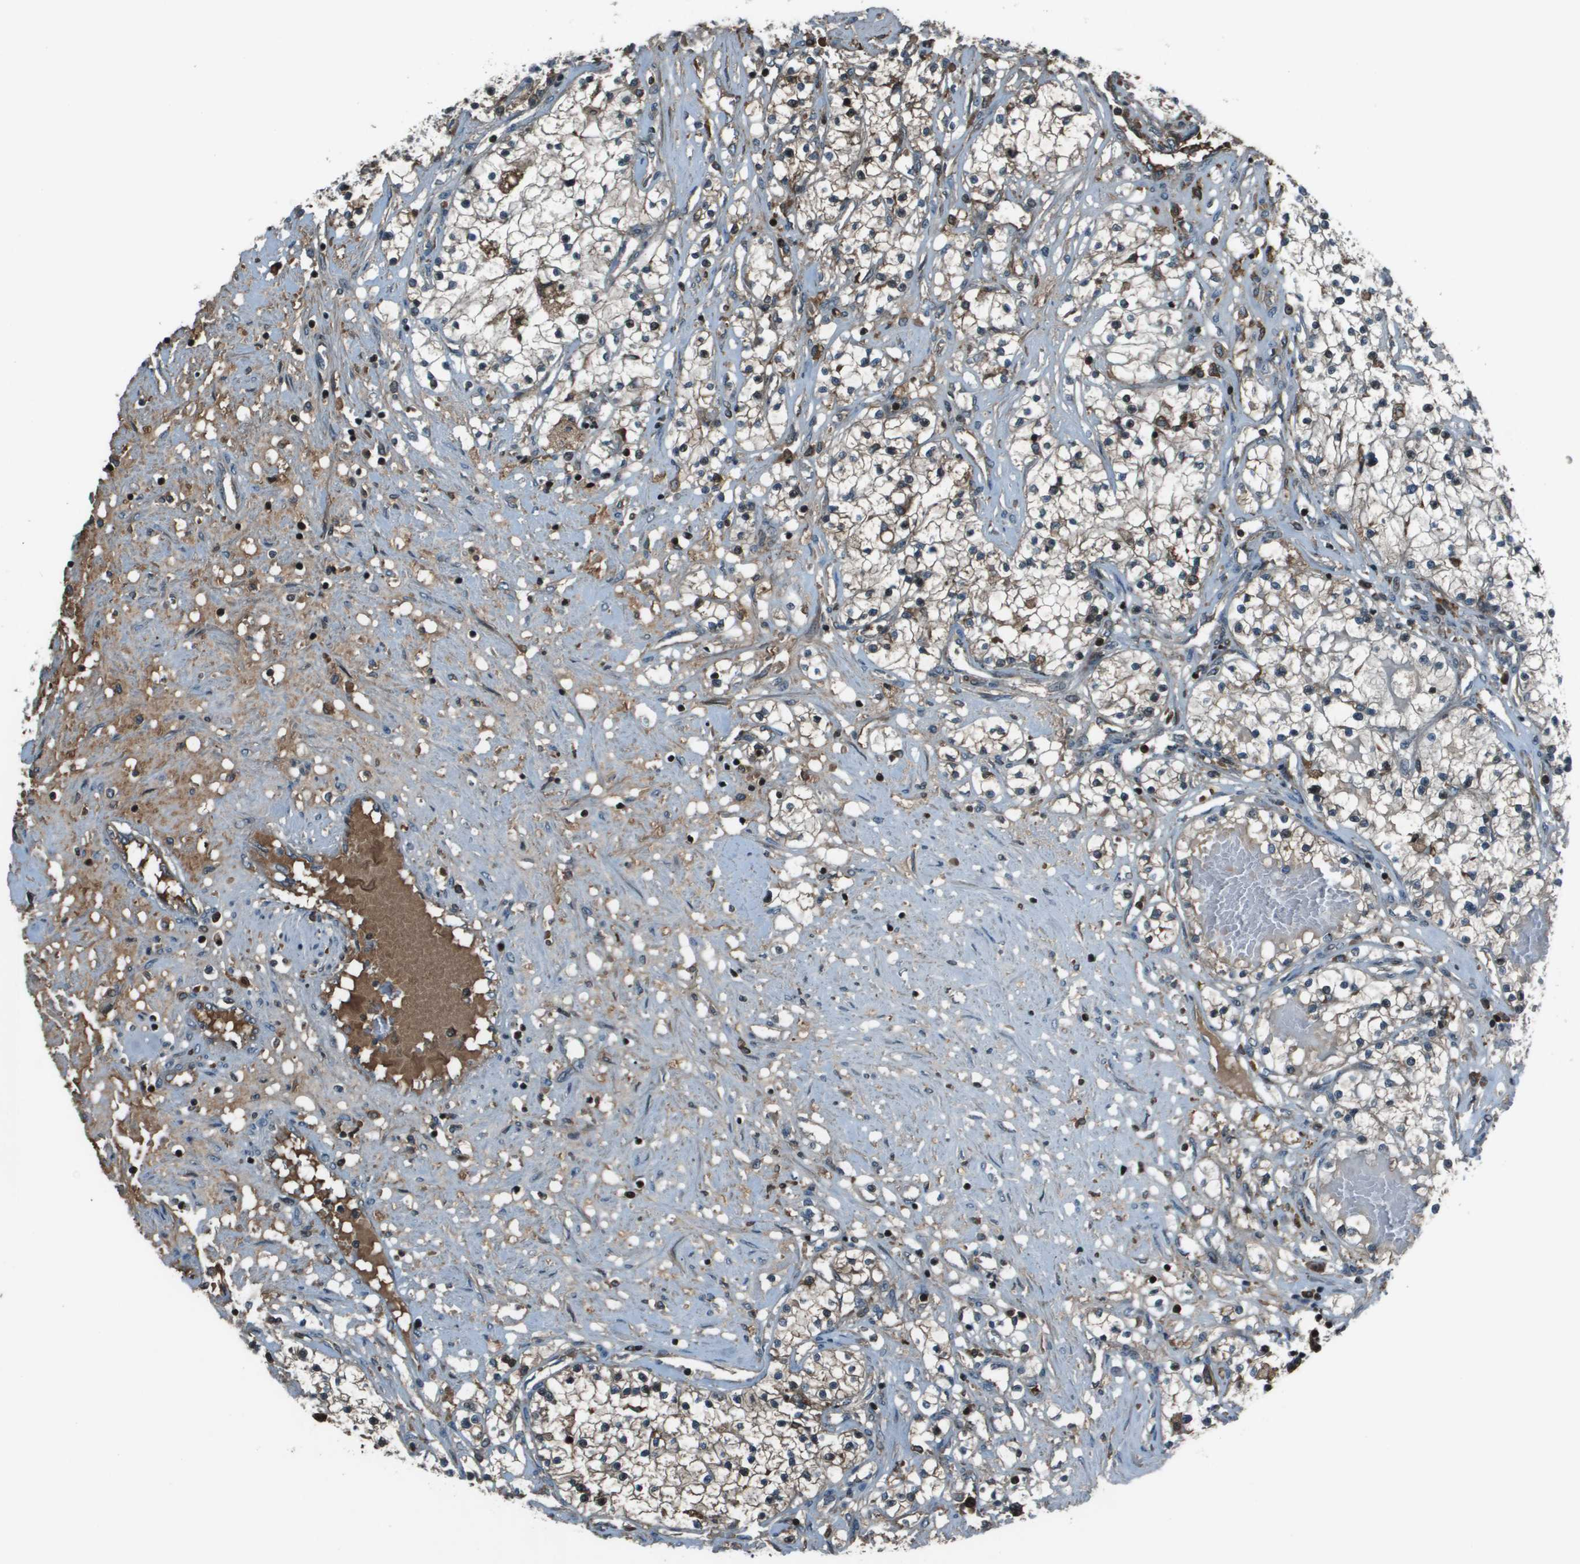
{"staining": {"intensity": "moderate", "quantity": "<25%", "location": "cytoplasmic/membranous"}, "tissue": "renal cancer", "cell_type": "Tumor cells", "image_type": "cancer", "snomed": [{"axis": "morphology", "description": "Adenocarcinoma, NOS"}, {"axis": "topography", "description": "Kidney"}], "caption": "A micrograph showing moderate cytoplasmic/membranous positivity in about <25% of tumor cells in renal adenocarcinoma, as visualized by brown immunohistochemical staining.", "gene": "CXCL12", "patient": {"sex": "male", "age": 68}}